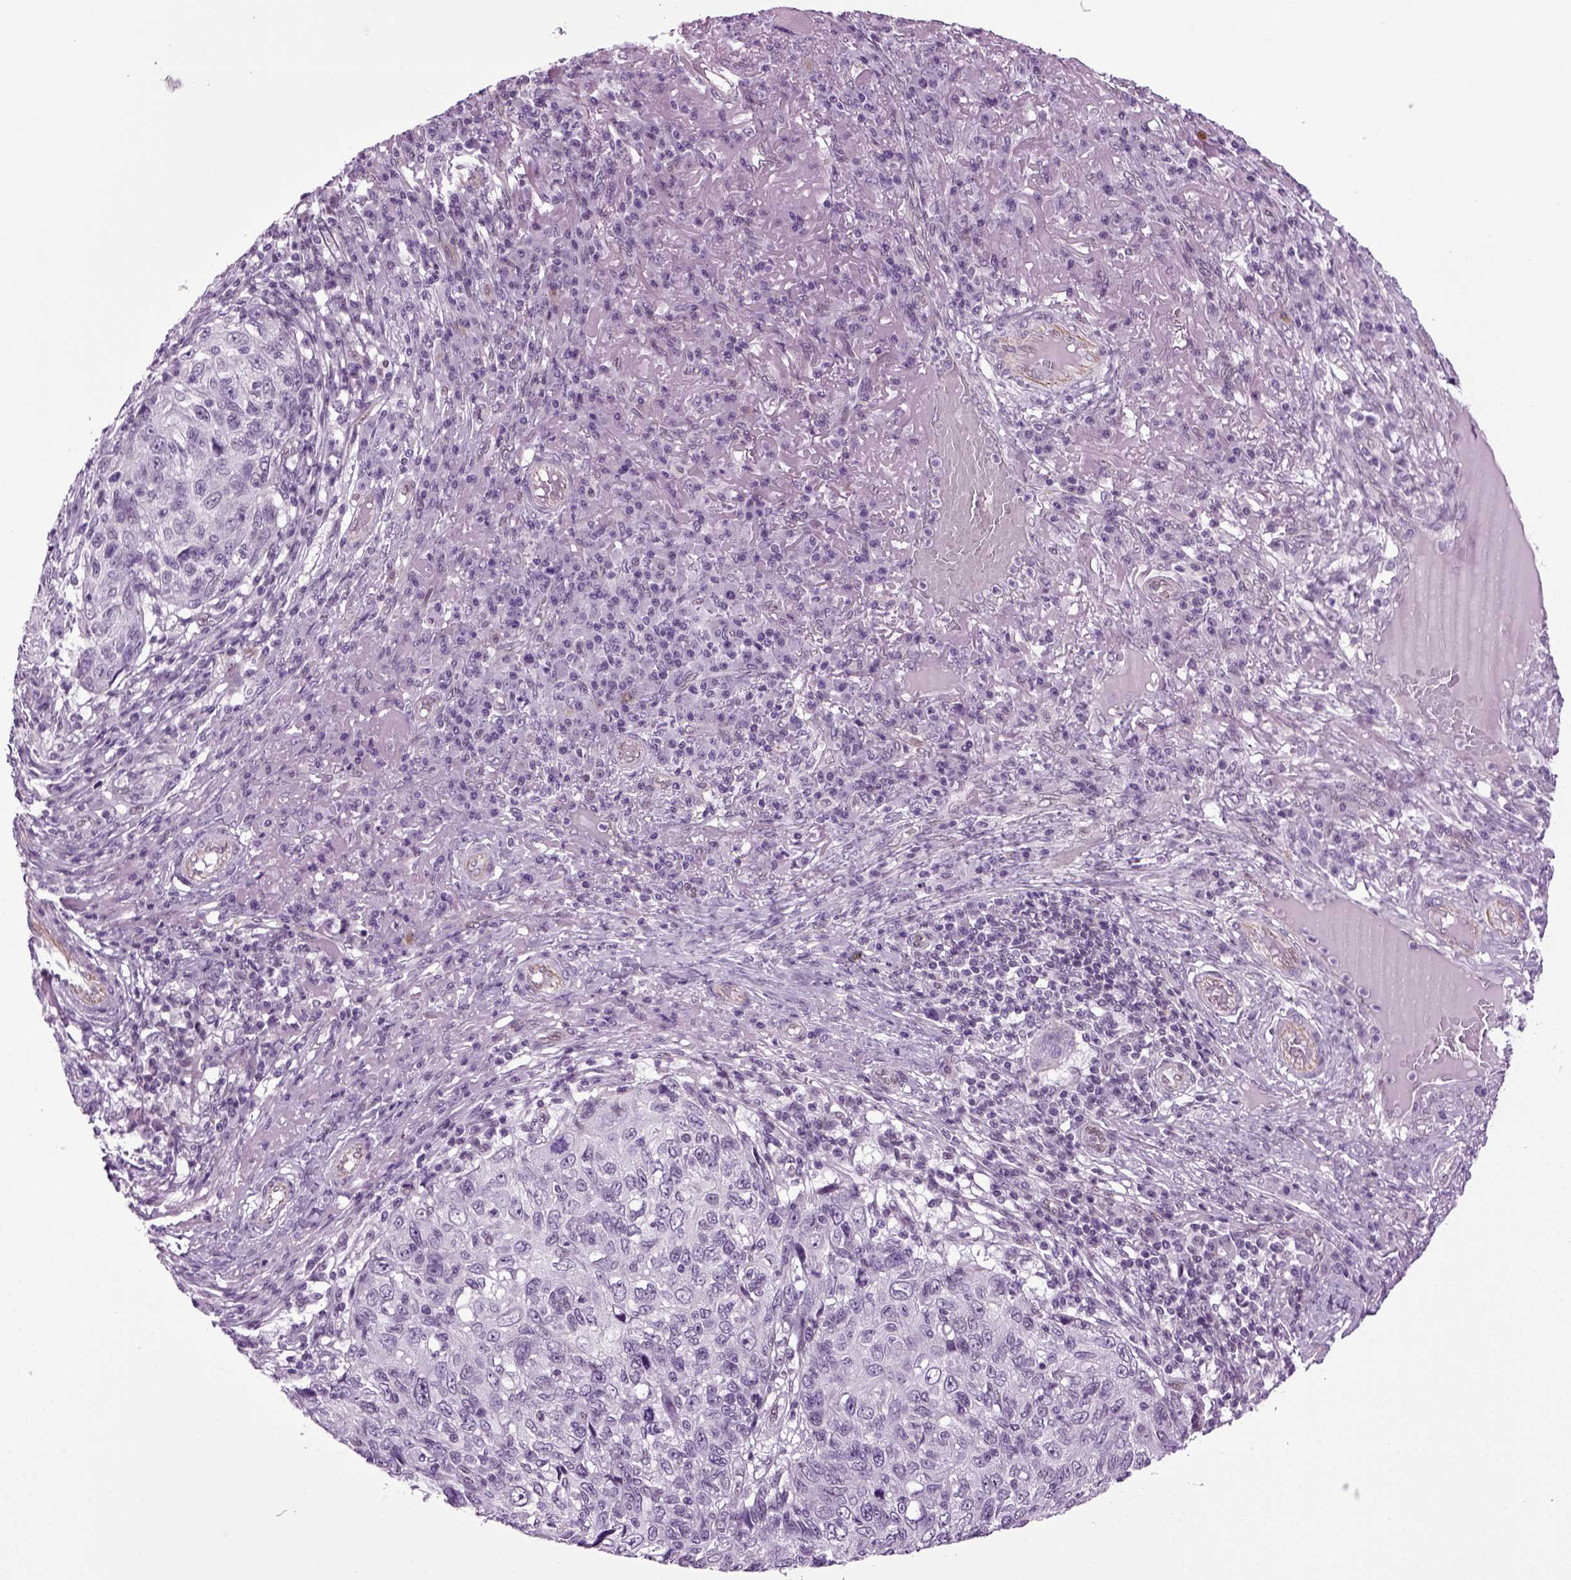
{"staining": {"intensity": "negative", "quantity": "none", "location": "none"}, "tissue": "skin cancer", "cell_type": "Tumor cells", "image_type": "cancer", "snomed": [{"axis": "morphology", "description": "Squamous cell carcinoma, NOS"}, {"axis": "topography", "description": "Skin"}], "caption": "This is an immunohistochemistry histopathology image of skin cancer (squamous cell carcinoma). There is no staining in tumor cells.", "gene": "RFX3", "patient": {"sex": "male", "age": 92}}